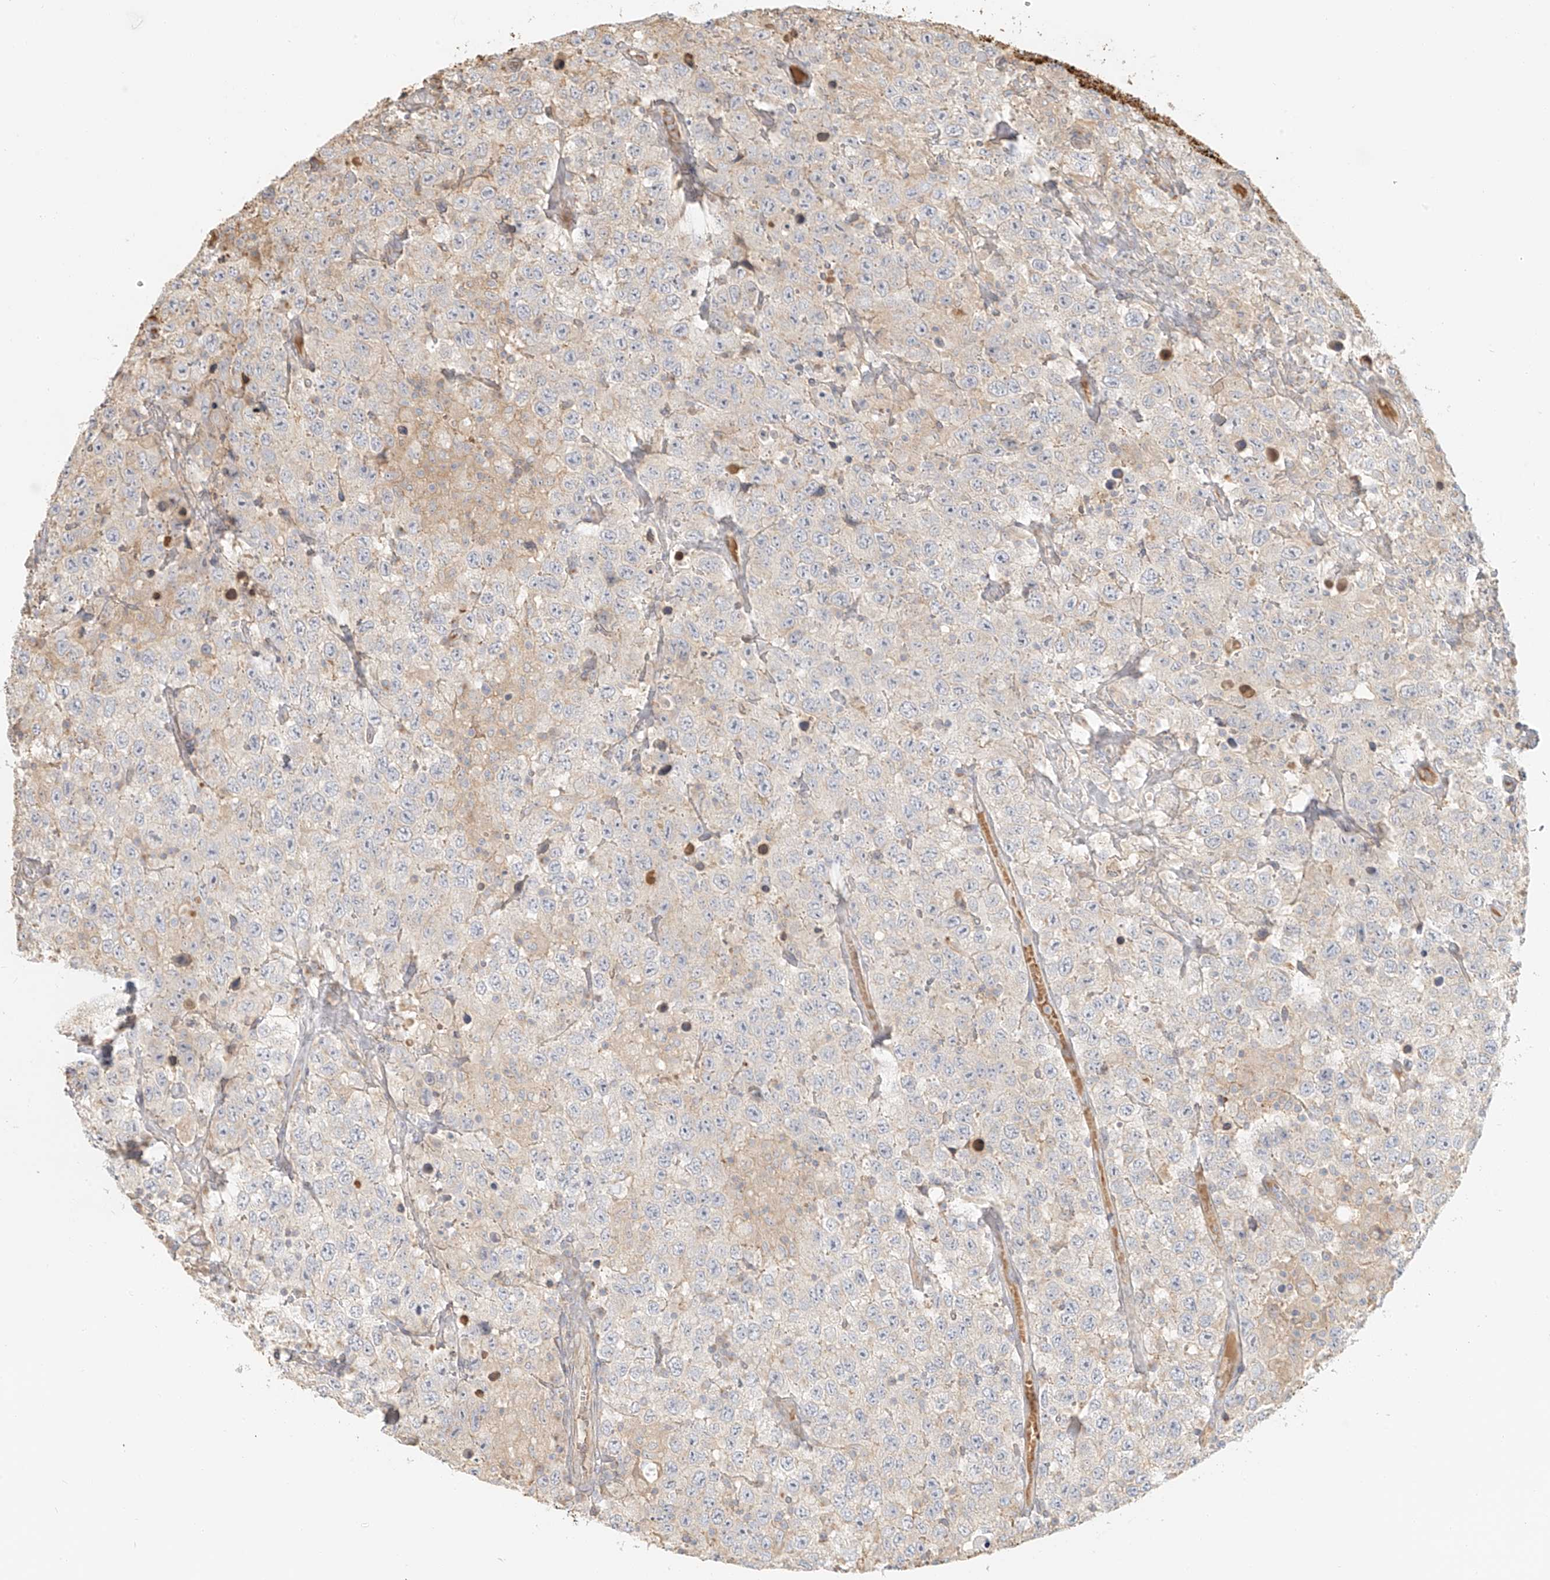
{"staining": {"intensity": "negative", "quantity": "none", "location": "none"}, "tissue": "testis cancer", "cell_type": "Tumor cells", "image_type": "cancer", "snomed": [{"axis": "morphology", "description": "Seminoma, NOS"}, {"axis": "topography", "description": "Testis"}], "caption": "Micrograph shows no significant protein positivity in tumor cells of testis cancer. Nuclei are stained in blue.", "gene": "UPK1B", "patient": {"sex": "male", "age": 41}}